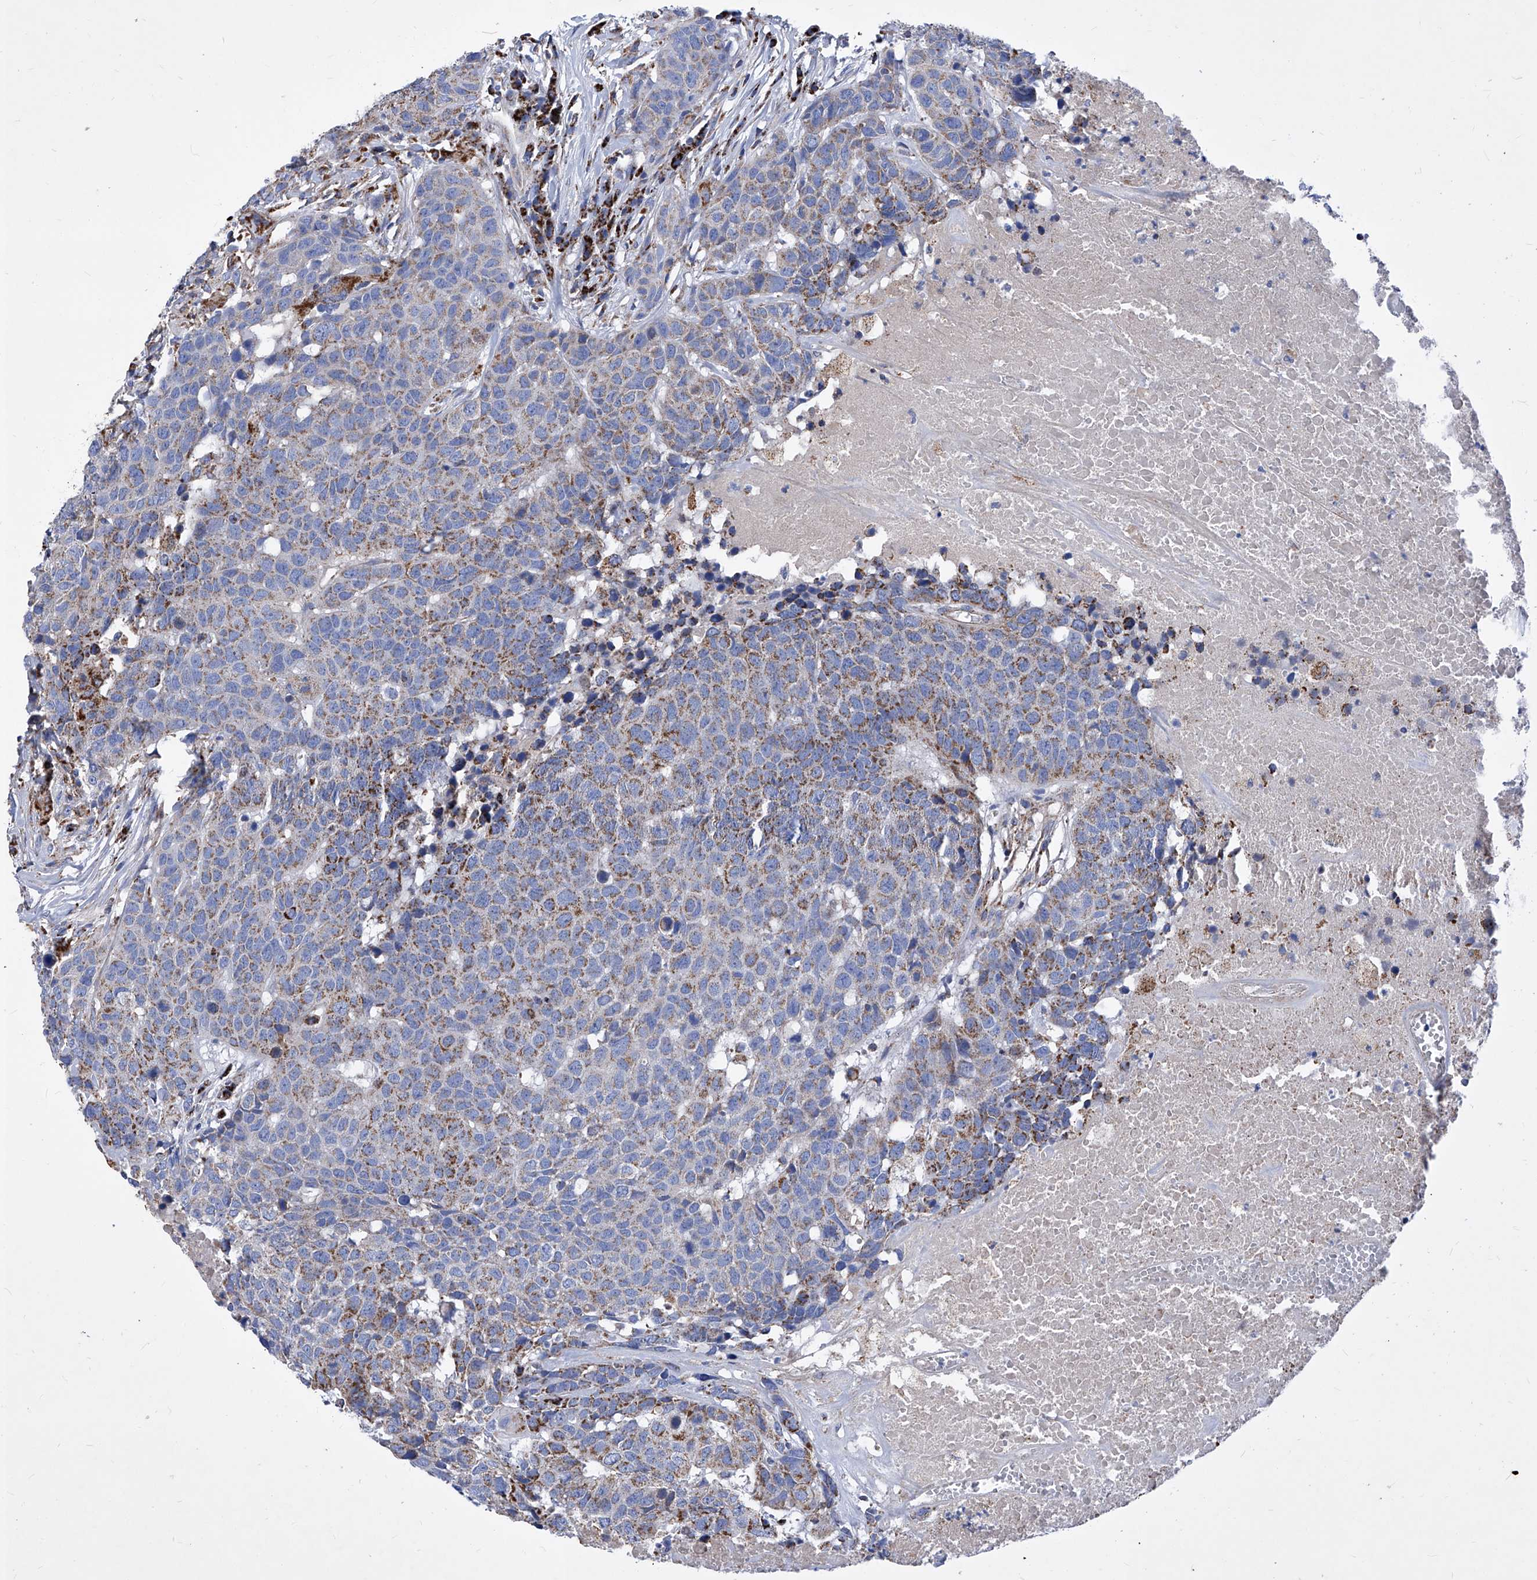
{"staining": {"intensity": "moderate", "quantity": "25%-75%", "location": "cytoplasmic/membranous"}, "tissue": "head and neck cancer", "cell_type": "Tumor cells", "image_type": "cancer", "snomed": [{"axis": "morphology", "description": "Squamous cell carcinoma, NOS"}, {"axis": "topography", "description": "Head-Neck"}], "caption": "Immunohistochemical staining of head and neck cancer shows medium levels of moderate cytoplasmic/membranous protein positivity in about 25%-75% of tumor cells.", "gene": "HRNR", "patient": {"sex": "male", "age": 66}}